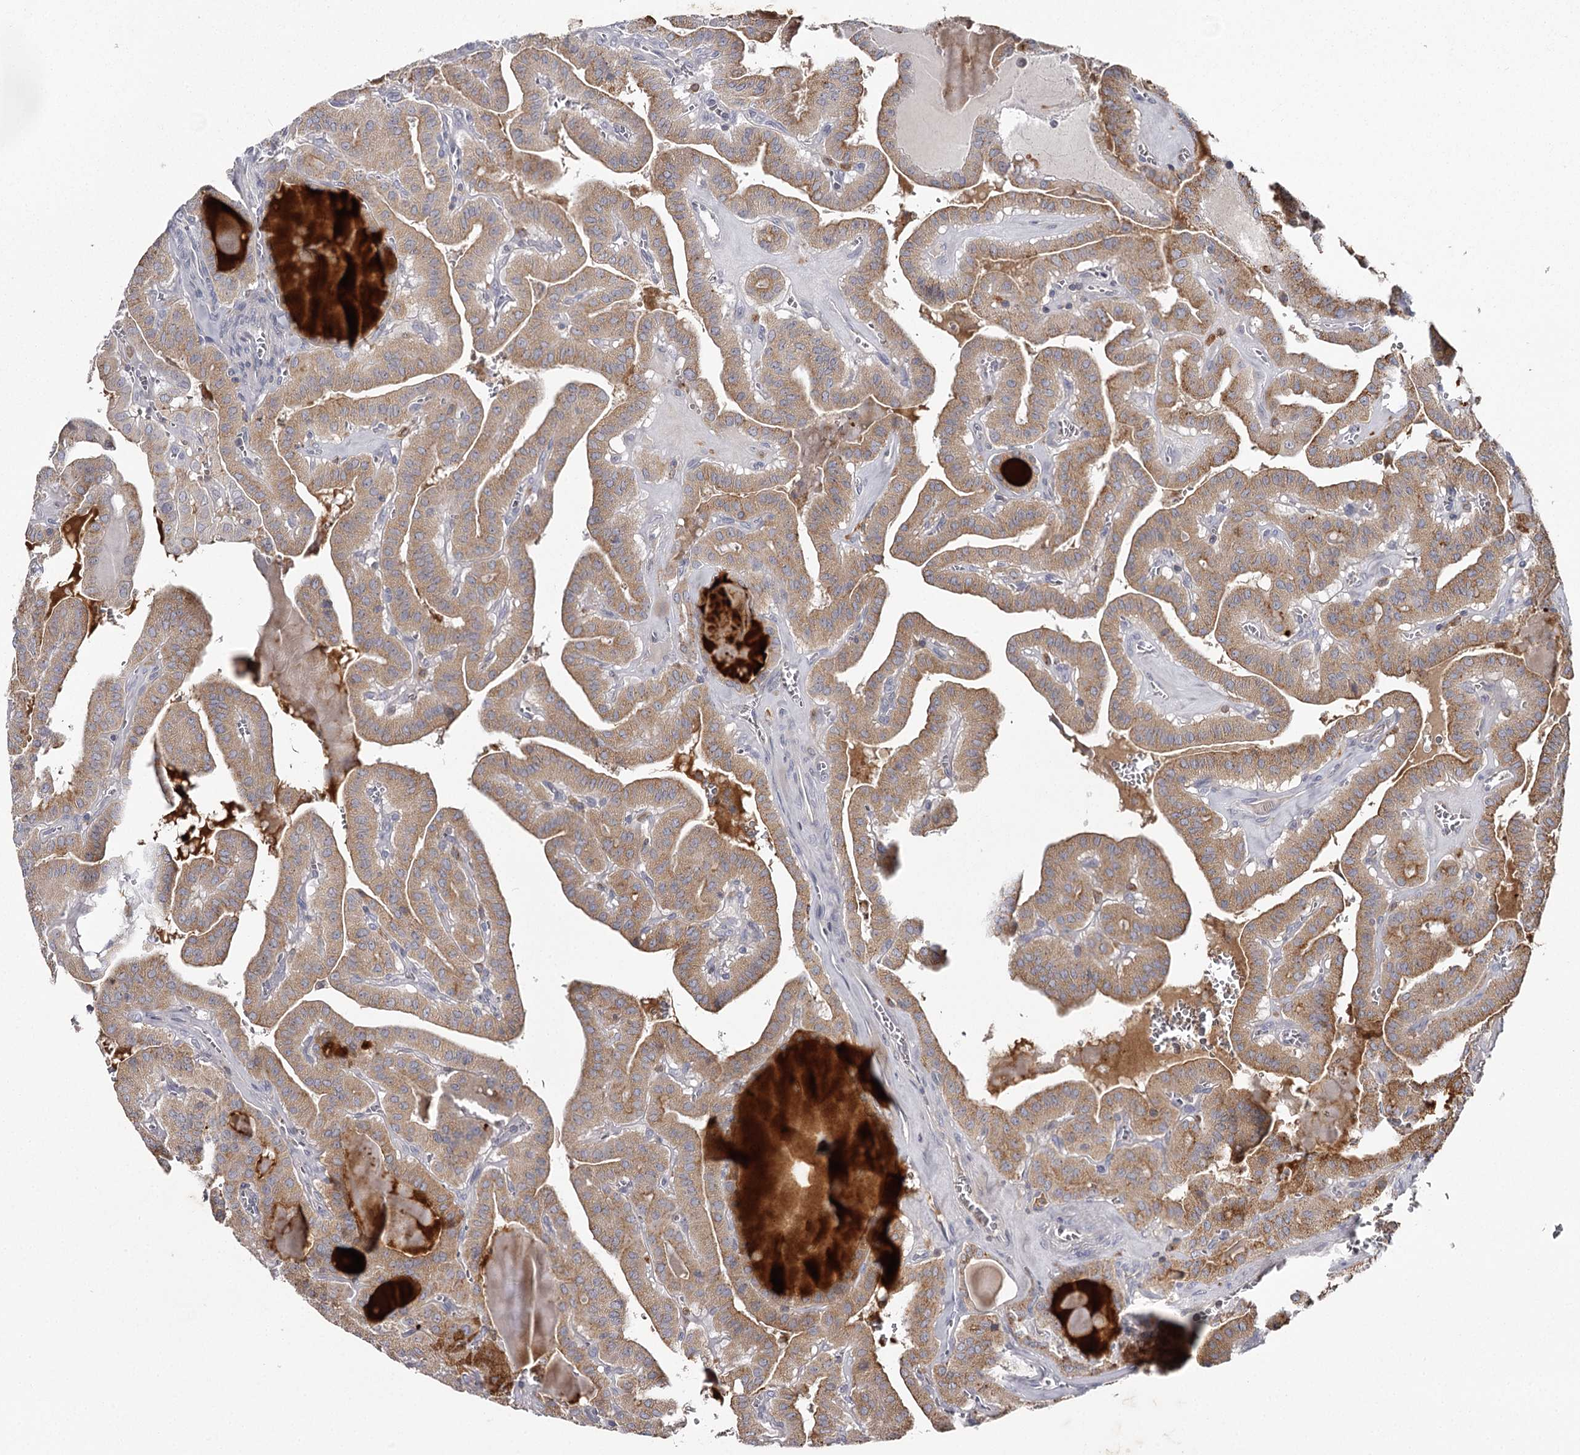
{"staining": {"intensity": "moderate", "quantity": ">75%", "location": "cytoplasmic/membranous"}, "tissue": "thyroid cancer", "cell_type": "Tumor cells", "image_type": "cancer", "snomed": [{"axis": "morphology", "description": "Papillary adenocarcinoma, NOS"}, {"axis": "topography", "description": "Thyroid gland"}], "caption": "Human papillary adenocarcinoma (thyroid) stained with a protein marker exhibits moderate staining in tumor cells.", "gene": "RASSF6", "patient": {"sex": "male", "age": 52}}